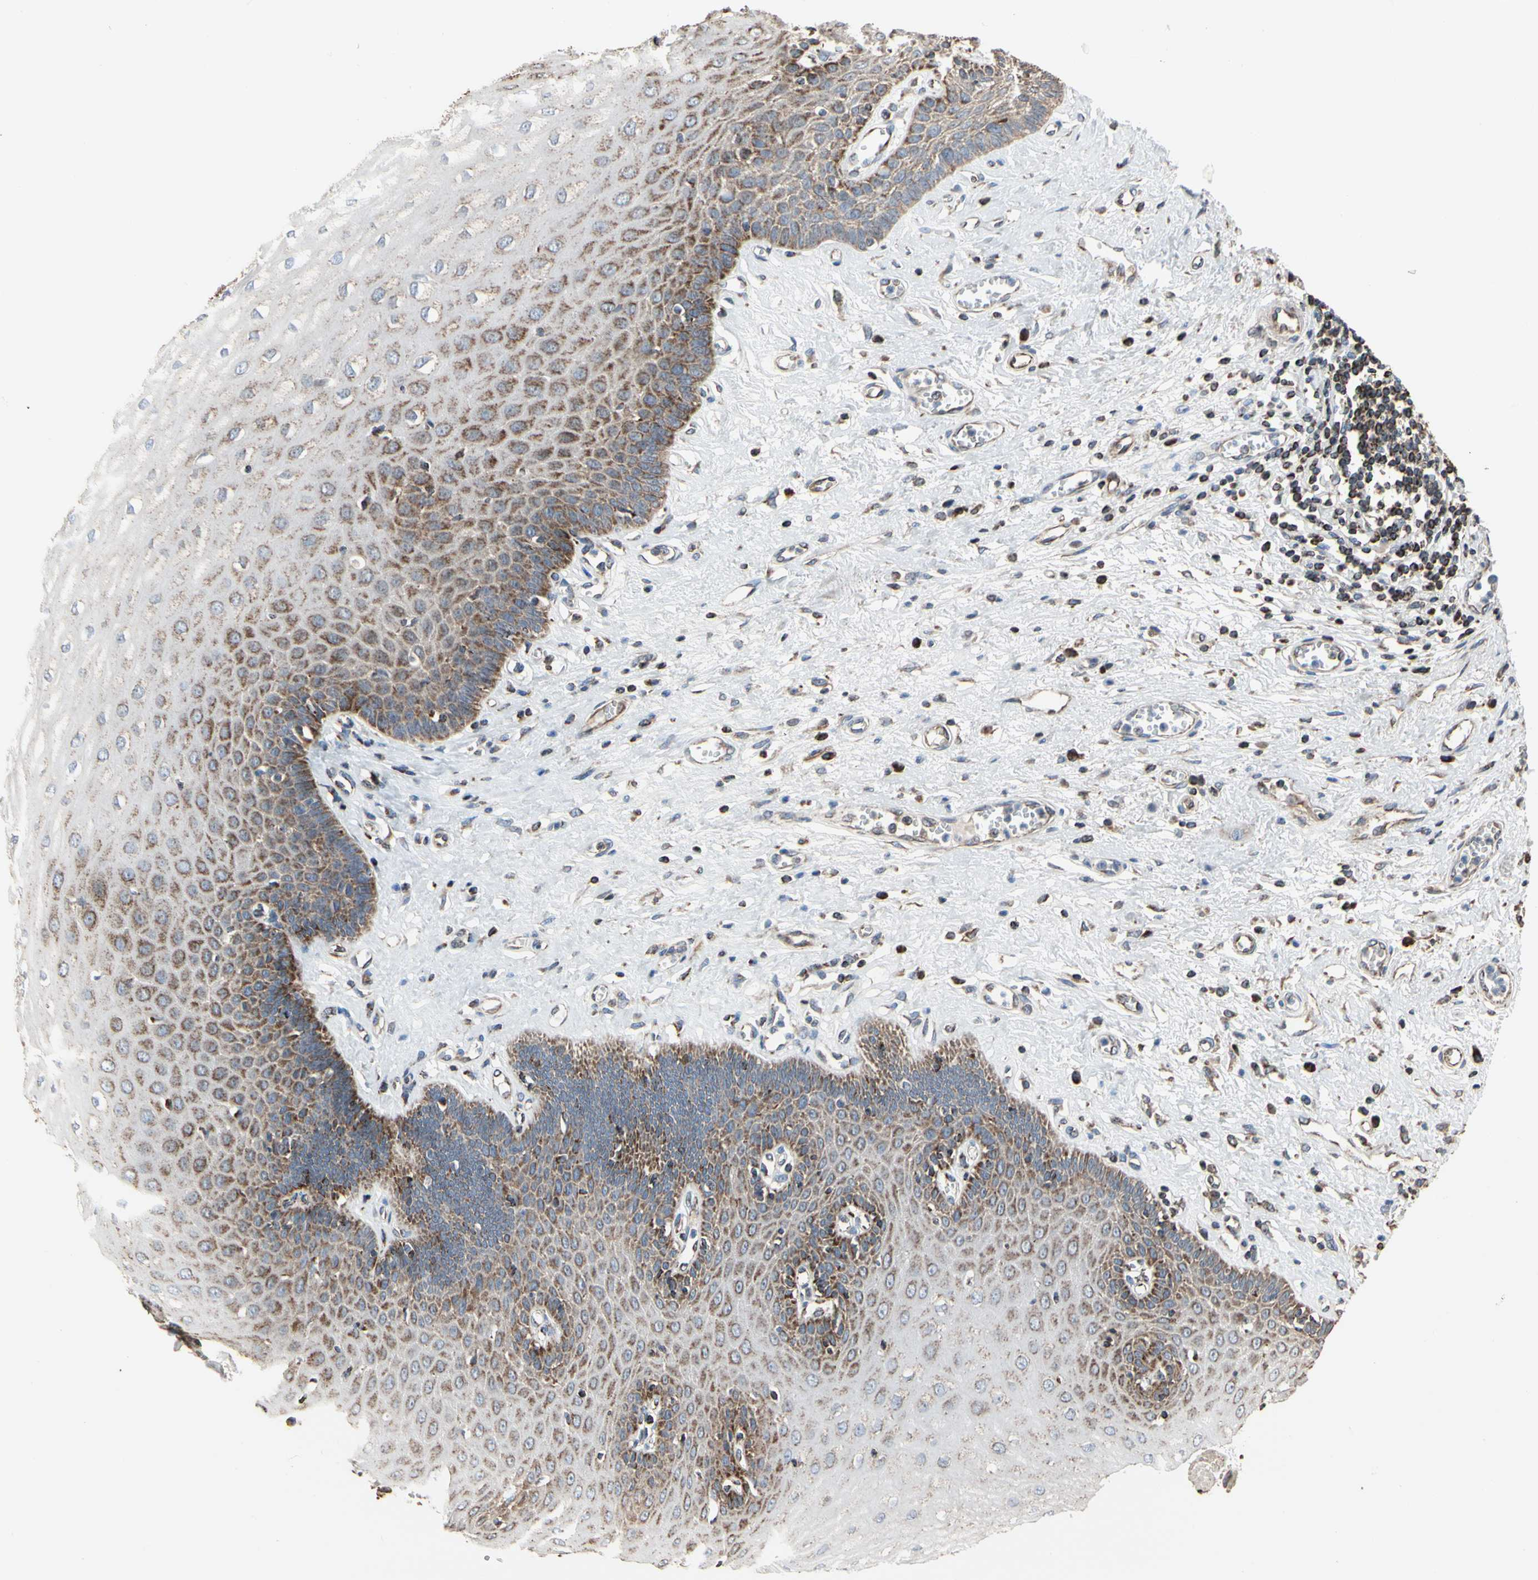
{"staining": {"intensity": "moderate", "quantity": "25%-75%", "location": "cytoplasmic/membranous"}, "tissue": "esophagus", "cell_type": "Squamous epithelial cells", "image_type": "normal", "snomed": [{"axis": "morphology", "description": "Normal tissue, NOS"}, {"axis": "morphology", "description": "Squamous cell carcinoma, NOS"}, {"axis": "topography", "description": "Esophagus"}], "caption": "DAB (3,3'-diaminobenzidine) immunohistochemical staining of normal human esophagus demonstrates moderate cytoplasmic/membranous protein staining in about 25%-75% of squamous epithelial cells.", "gene": "TUBA1A", "patient": {"sex": "male", "age": 65}}